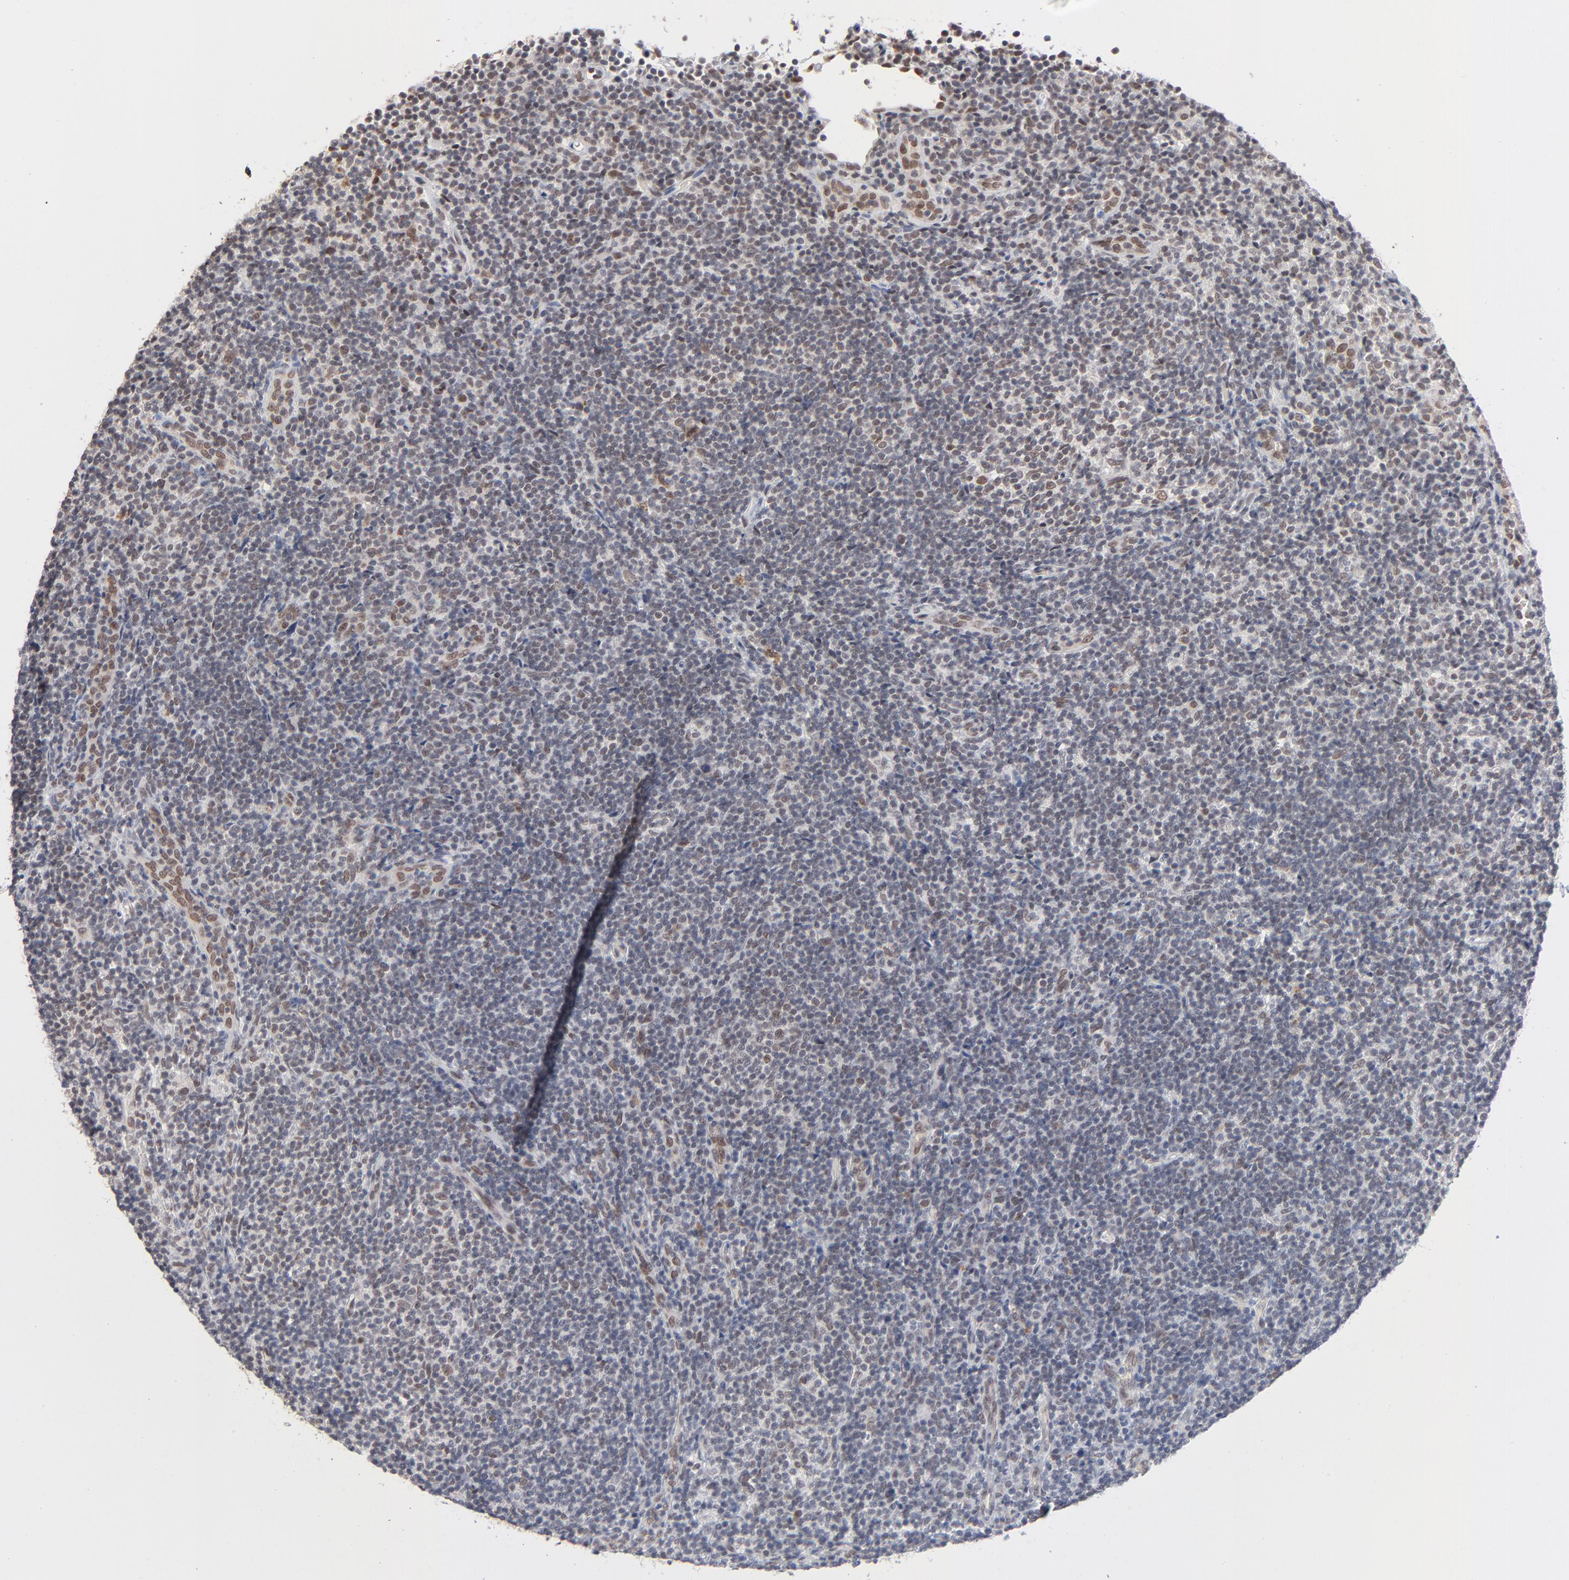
{"staining": {"intensity": "moderate", "quantity": "<25%", "location": "nuclear"}, "tissue": "lymphoma", "cell_type": "Tumor cells", "image_type": "cancer", "snomed": [{"axis": "morphology", "description": "Malignant lymphoma, non-Hodgkin's type, Low grade"}, {"axis": "topography", "description": "Lymph node"}], "caption": "Immunohistochemical staining of low-grade malignant lymphoma, non-Hodgkin's type reveals low levels of moderate nuclear positivity in approximately <25% of tumor cells.", "gene": "MBIP", "patient": {"sex": "female", "age": 76}}